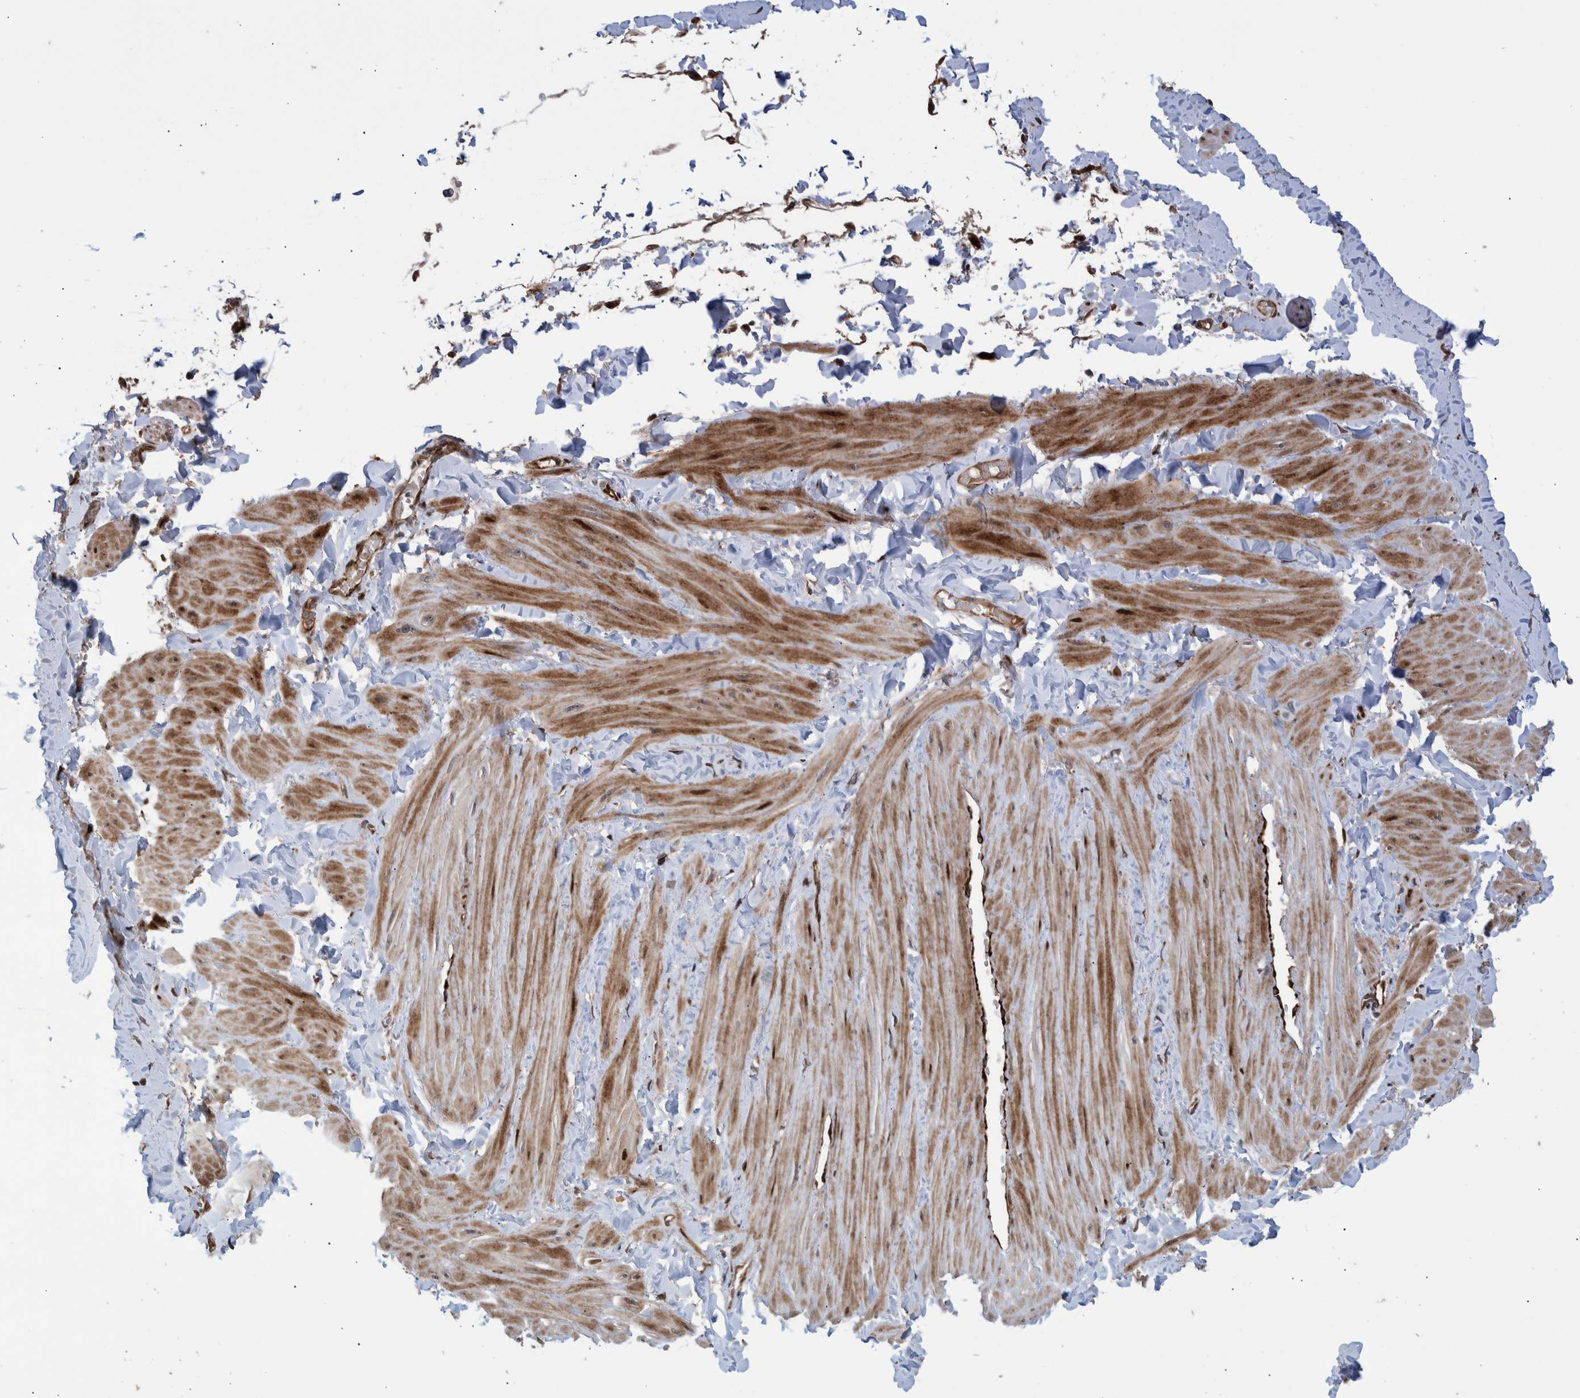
{"staining": {"intensity": "moderate", "quantity": ">75%", "location": "nuclear"}, "tissue": "soft tissue", "cell_type": "Fibroblasts", "image_type": "normal", "snomed": [{"axis": "morphology", "description": "Normal tissue, NOS"}, {"axis": "topography", "description": "Adipose tissue"}, {"axis": "topography", "description": "Vascular tissue"}, {"axis": "topography", "description": "Peripheral nerve tissue"}], "caption": "Immunohistochemistry (DAB) staining of normal human soft tissue exhibits moderate nuclear protein staining in about >75% of fibroblasts. (Stains: DAB (3,3'-diaminobenzidine) in brown, nuclei in blue, Microscopy: brightfield microscopy at high magnification).", "gene": "SHISA6", "patient": {"sex": "male", "age": 25}}